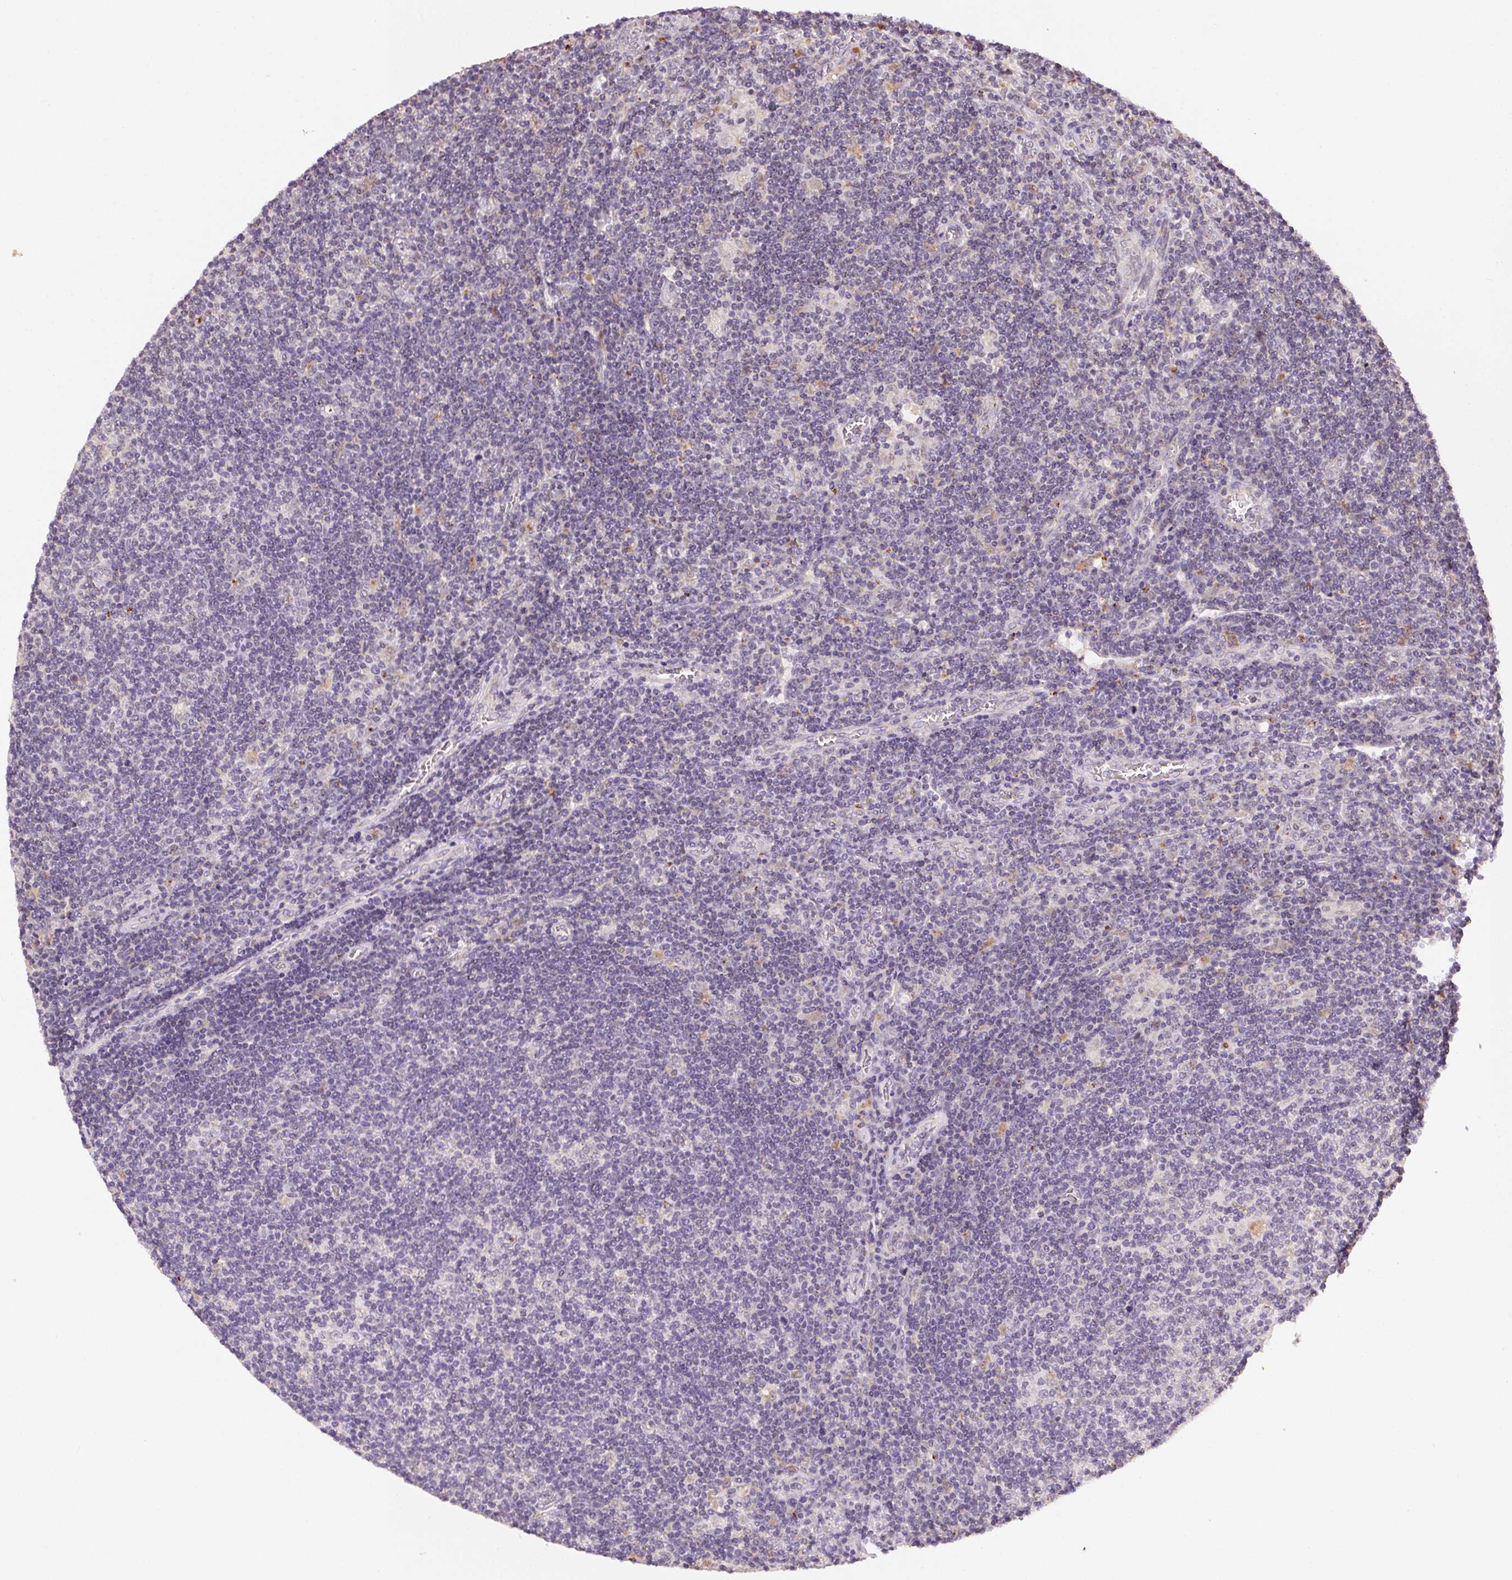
{"staining": {"intensity": "negative", "quantity": "none", "location": "none"}, "tissue": "lymphoma", "cell_type": "Tumor cells", "image_type": "cancer", "snomed": [{"axis": "morphology", "description": "Hodgkin's disease, NOS"}, {"axis": "topography", "description": "Lymph node"}], "caption": "Human lymphoma stained for a protein using immunohistochemistry (IHC) displays no expression in tumor cells.", "gene": "METTL13", "patient": {"sex": "male", "age": 40}}